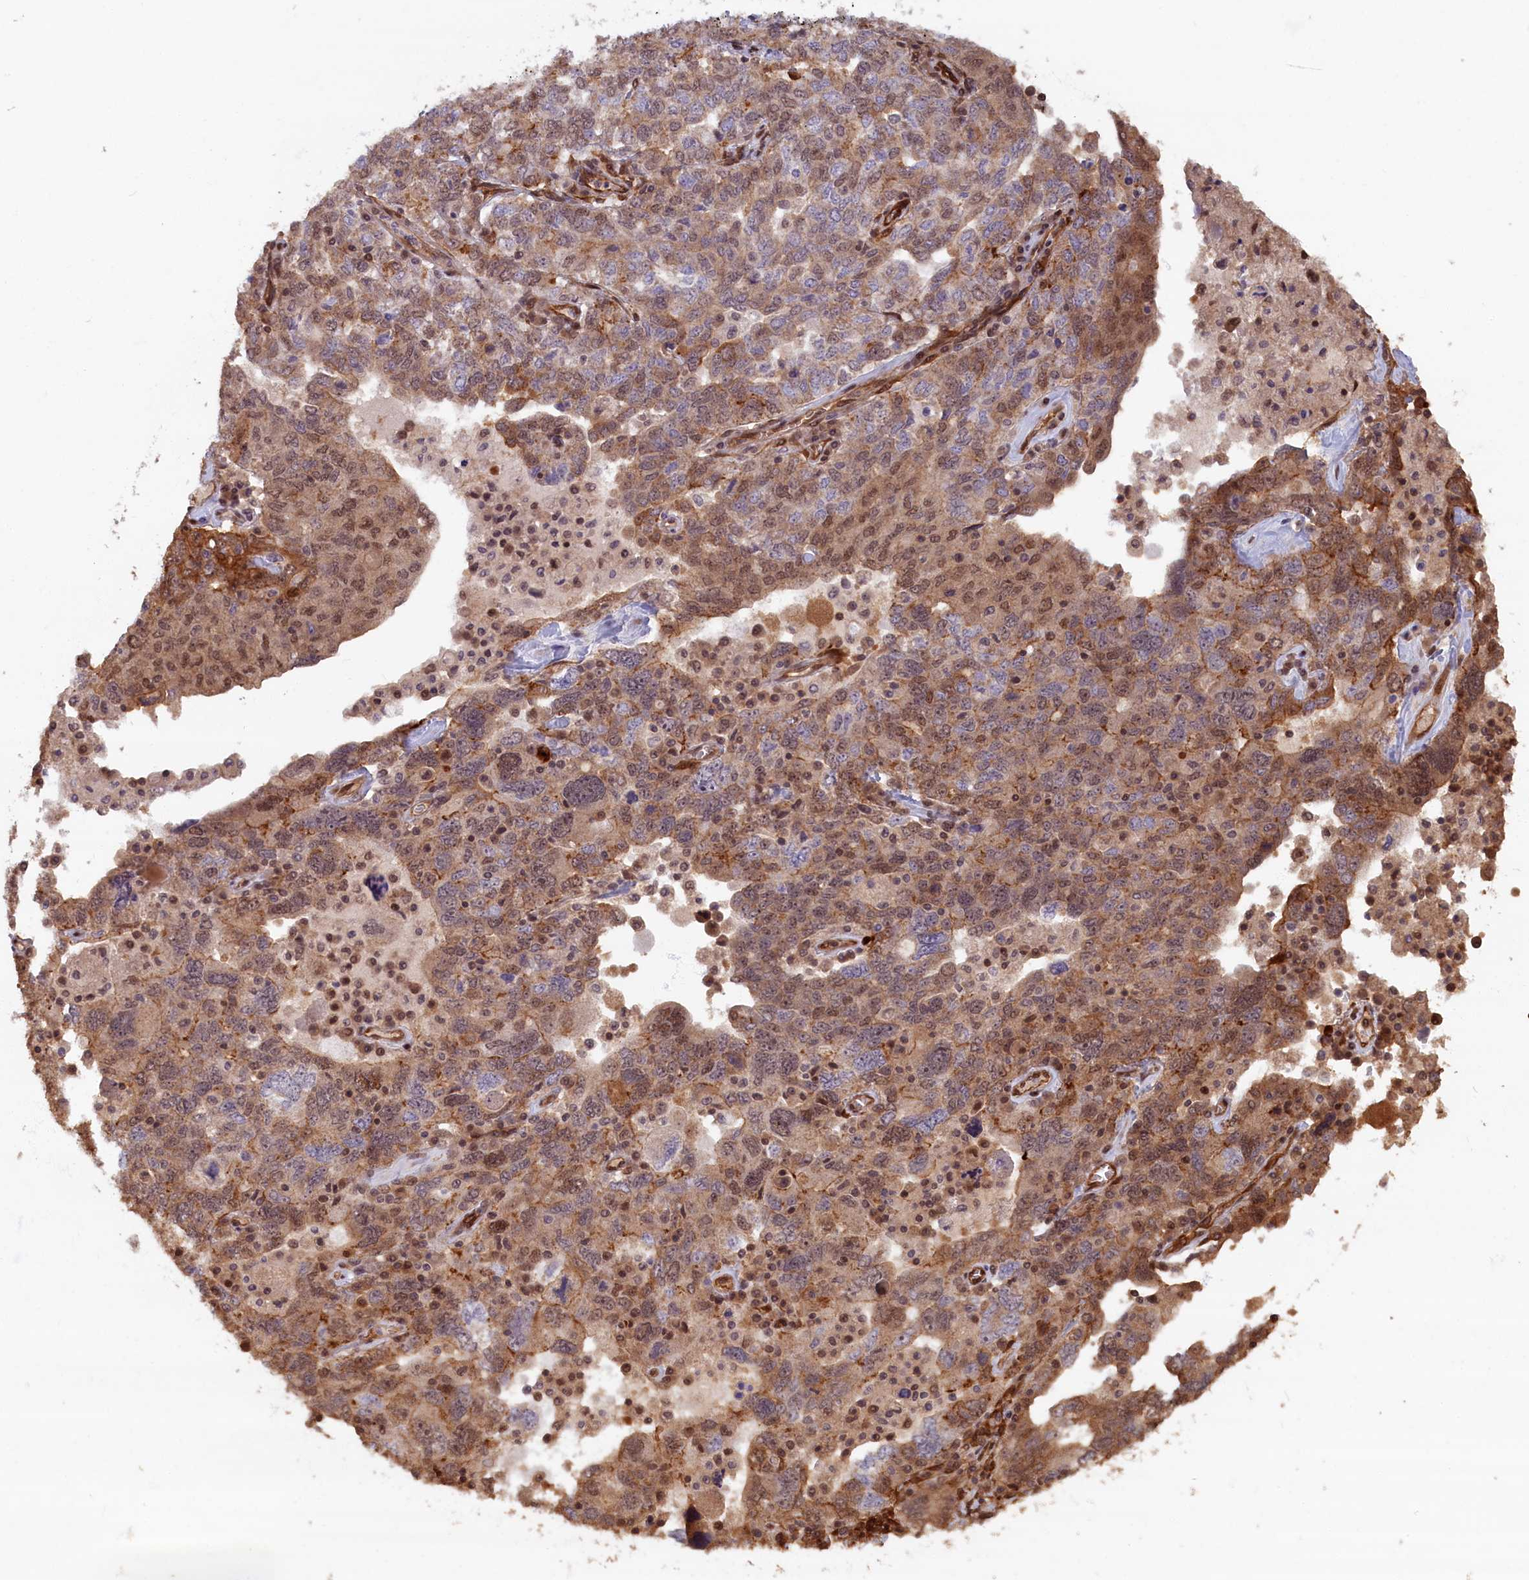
{"staining": {"intensity": "moderate", "quantity": ">75%", "location": "cytoplasmic/membranous,nuclear"}, "tissue": "ovarian cancer", "cell_type": "Tumor cells", "image_type": "cancer", "snomed": [{"axis": "morphology", "description": "Carcinoma, endometroid"}, {"axis": "topography", "description": "Ovary"}], "caption": "Protein staining by IHC shows moderate cytoplasmic/membranous and nuclear positivity in about >75% of tumor cells in ovarian cancer (endometroid carcinoma).", "gene": "HIF3A", "patient": {"sex": "female", "age": 62}}